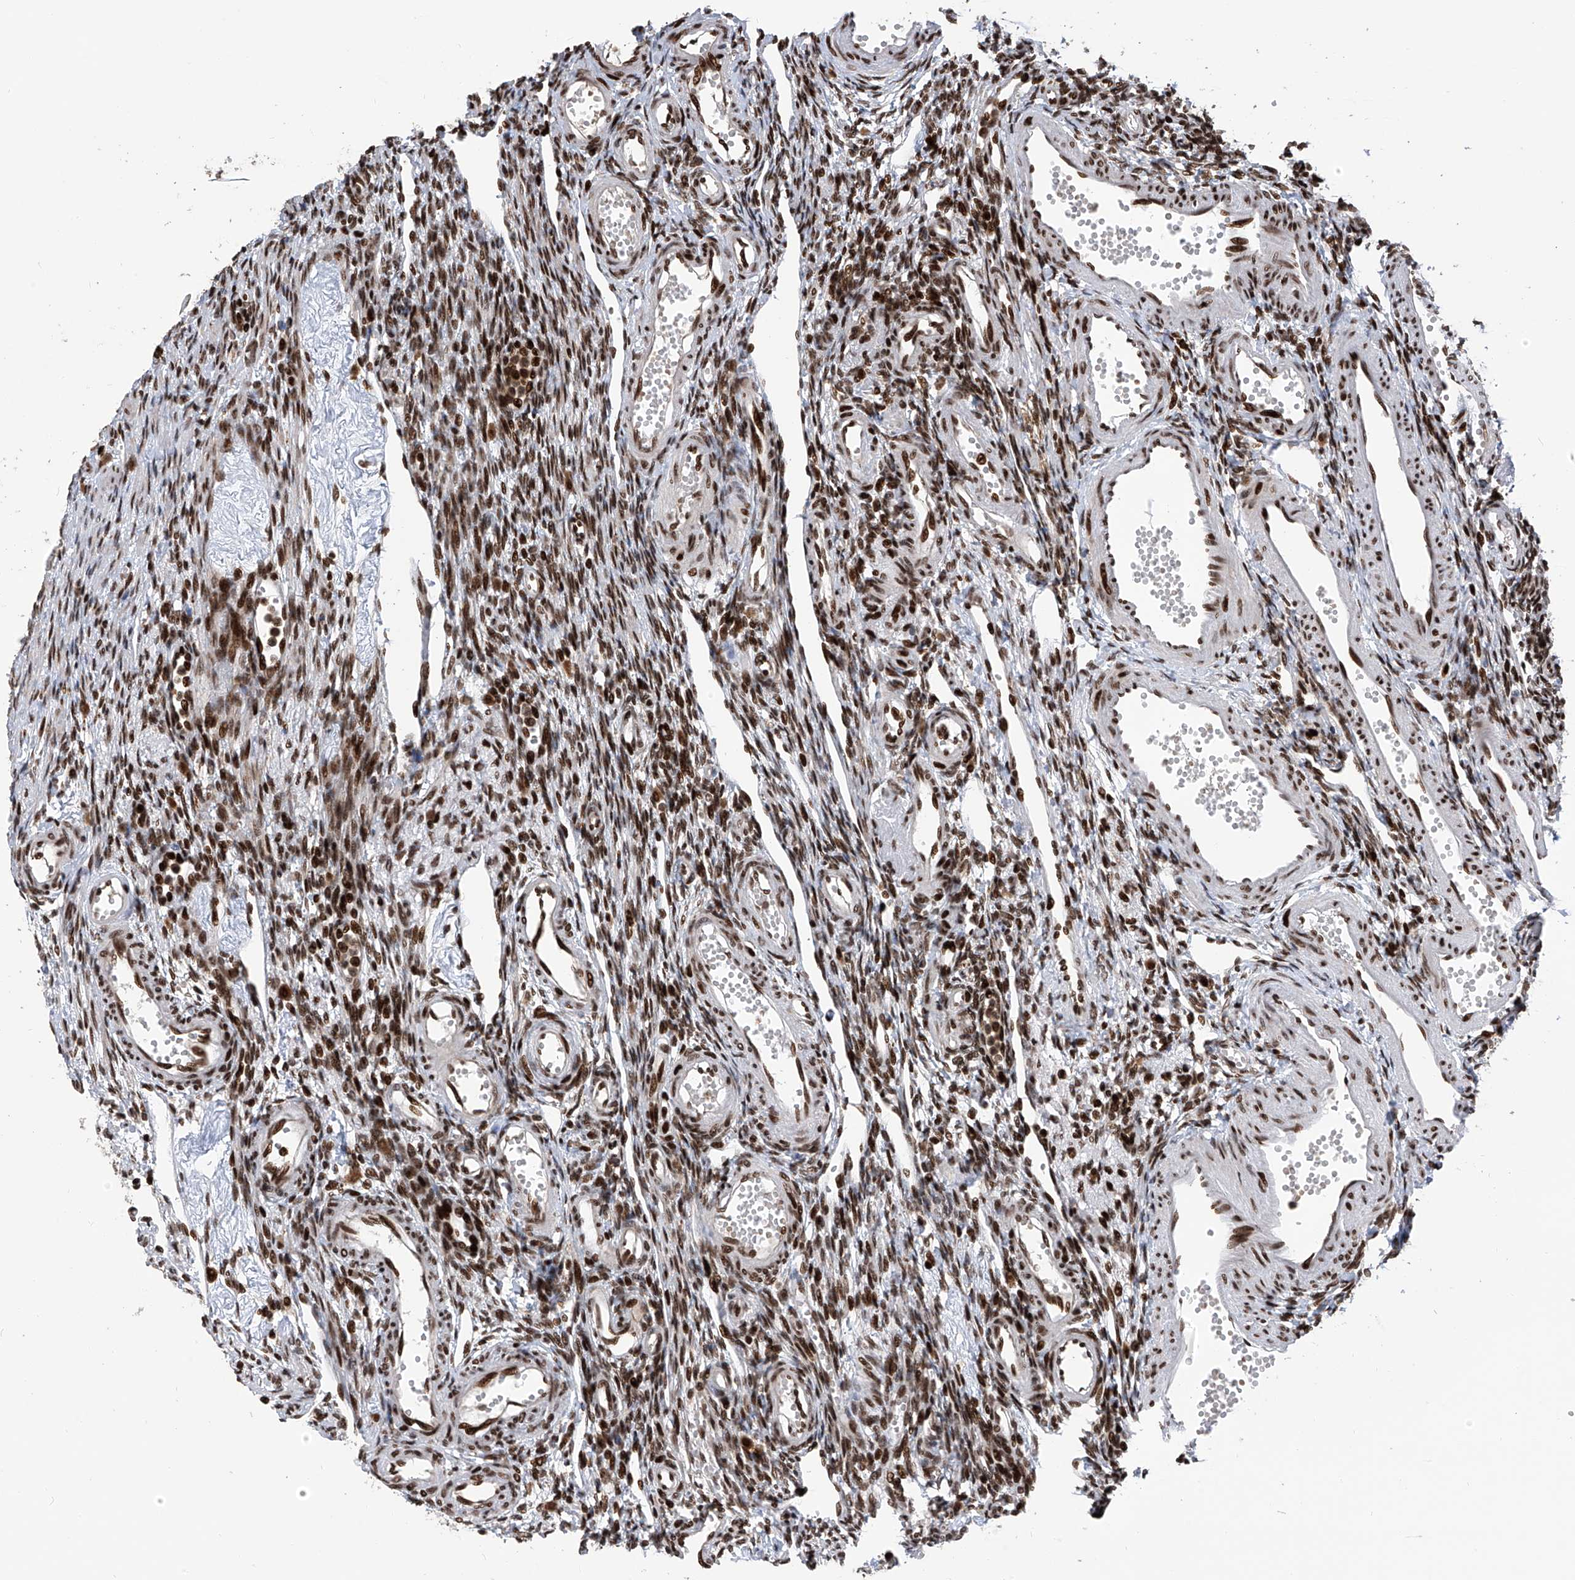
{"staining": {"intensity": "strong", "quantity": ">75%", "location": "nuclear"}, "tissue": "ovary", "cell_type": "Ovarian stroma cells", "image_type": "normal", "snomed": [{"axis": "morphology", "description": "Normal tissue, NOS"}, {"axis": "morphology", "description": "Cyst, NOS"}, {"axis": "topography", "description": "Ovary"}], "caption": "Immunohistochemical staining of benign ovary demonstrates strong nuclear protein positivity in about >75% of ovarian stroma cells. The staining was performed using DAB (3,3'-diaminobenzidine), with brown indicating positive protein expression. Nuclei are stained blue with hematoxylin.", "gene": "PAK1IP1", "patient": {"sex": "female", "age": 33}}